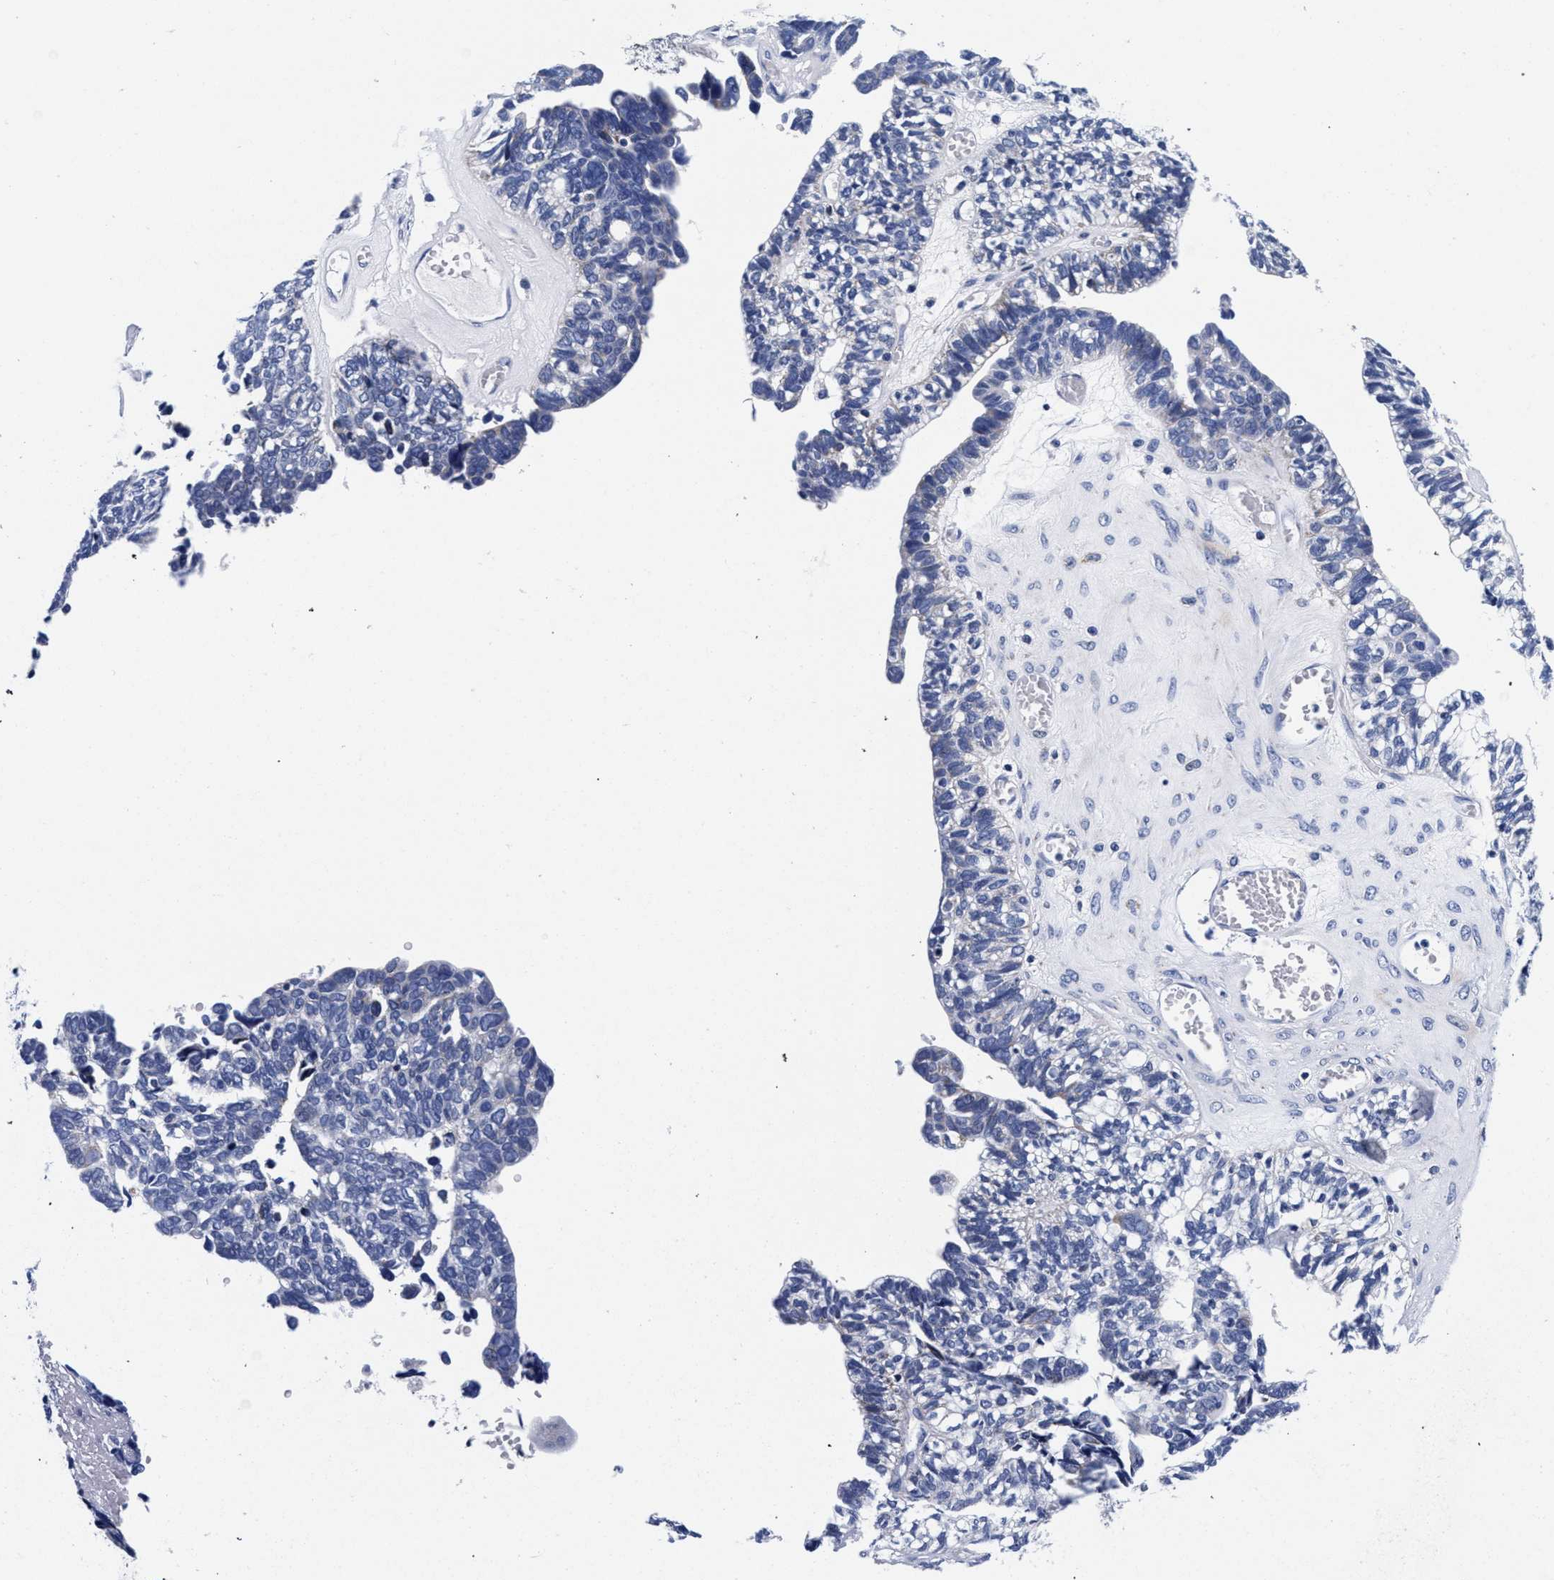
{"staining": {"intensity": "negative", "quantity": "none", "location": "none"}, "tissue": "ovarian cancer", "cell_type": "Tumor cells", "image_type": "cancer", "snomed": [{"axis": "morphology", "description": "Cystadenocarcinoma, serous, NOS"}, {"axis": "topography", "description": "Ovary"}], "caption": "This is an immunohistochemistry (IHC) photomicrograph of human ovarian cancer. There is no staining in tumor cells.", "gene": "RAB3B", "patient": {"sex": "female", "age": 79}}